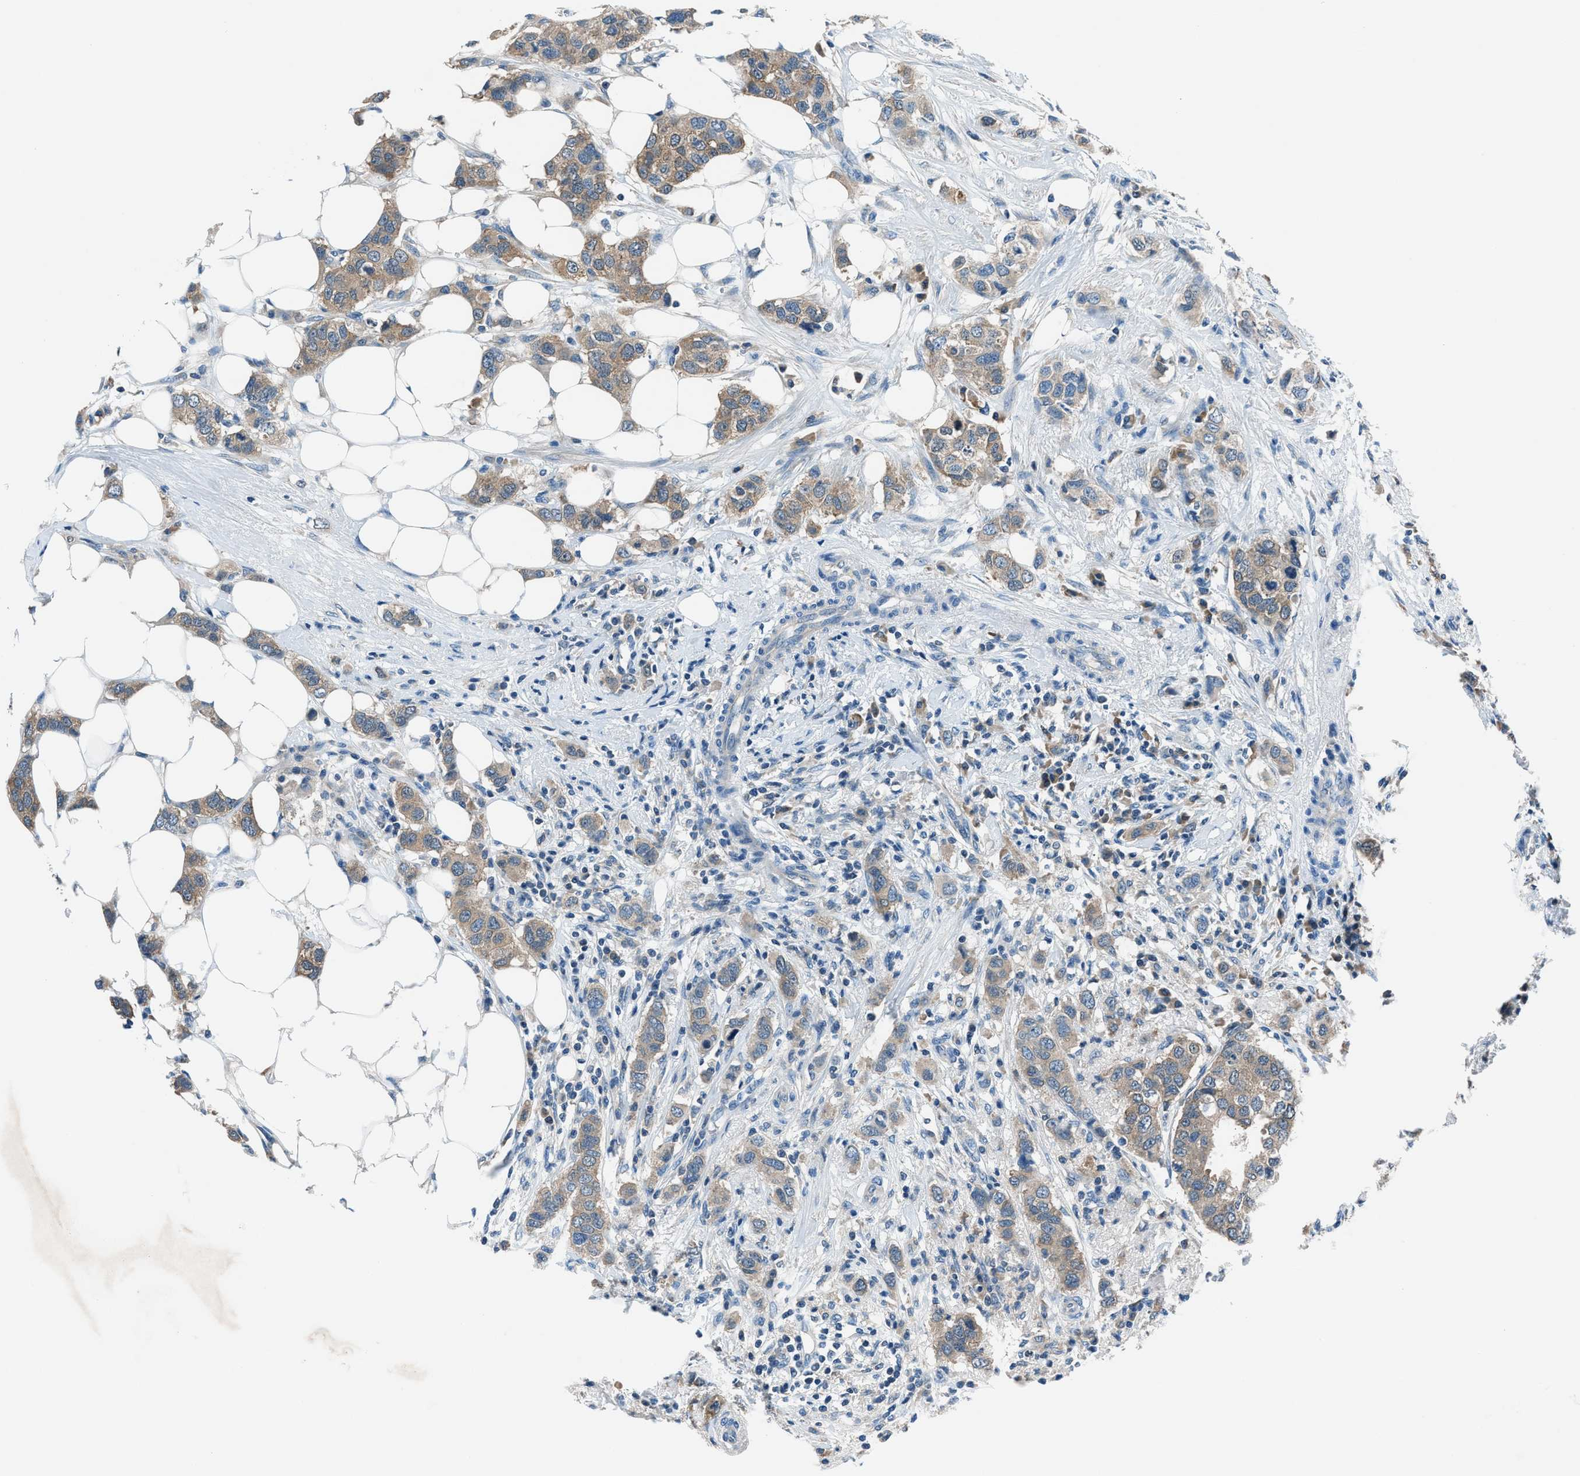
{"staining": {"intensity": "moderate", "quantity": "25%-75%", "location": "cytoplasmic/membranous"}, "tissue": "breast cancer", "cell_type": "Tumor cells", "image_type": "cancer", "snomed": [{"axis": "morphology", "description": "Duct carcinoma"}, {"axis": "topography", "description": "Breast"}], "caption": "Protein staining exhibits moderate cytoplasmic/membranous positivity in about 25%-75% of tumor cells in breast cancer. Nuclei are stained in blue.", "gene": "ACP1", "patient": {"sex": "female", "age": 50}}